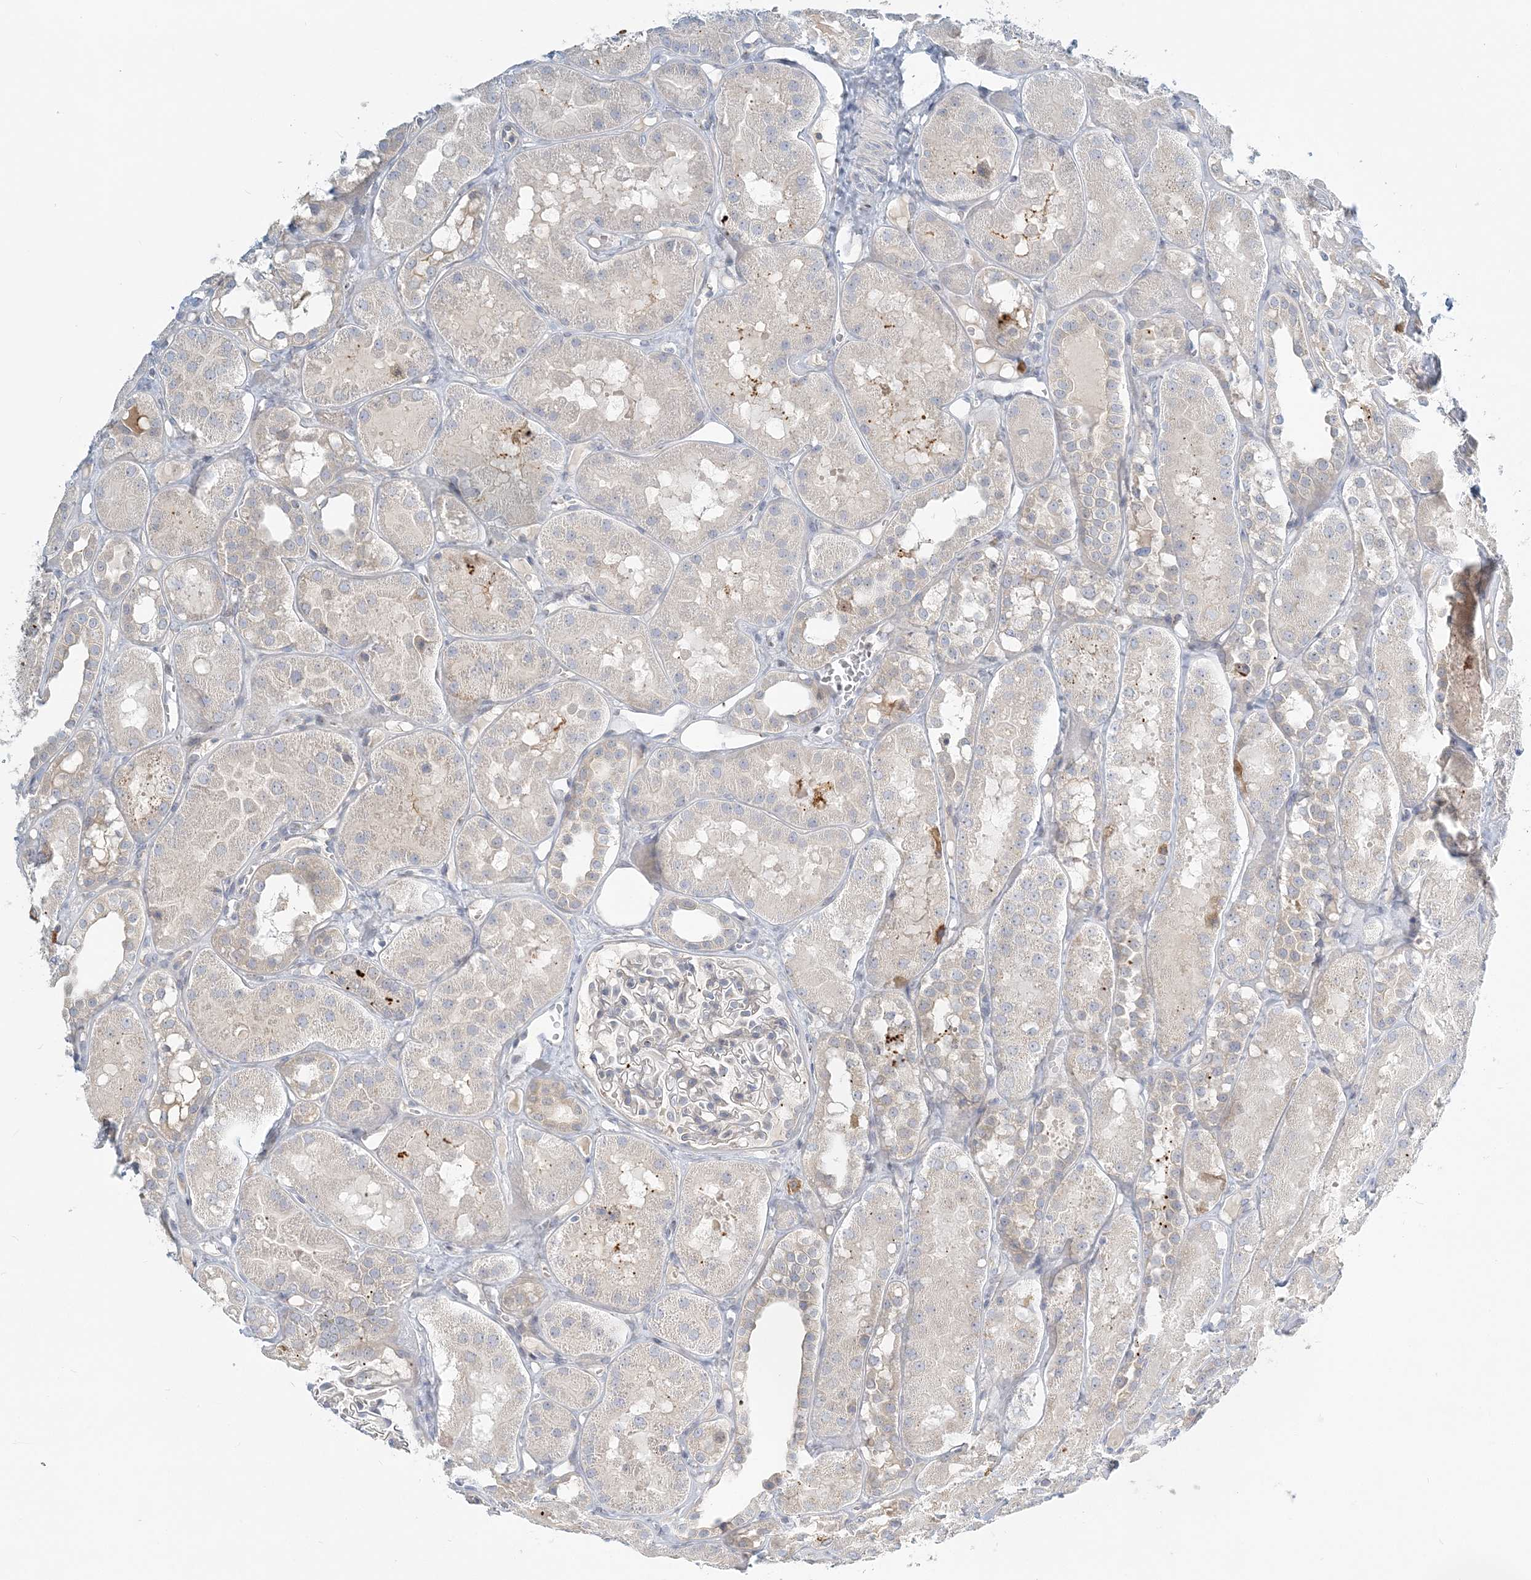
{"staining": {"intensity": "negative", "quantity": "none", "location": "none"}, "tissue": "kidney", "cell_type": "Cells in glomeruli", "image_type": "normal", "snomed": [{"axis": "morphology", "description": "Normal tissue, NOS"}, {"axis": "topography", "description": "Kidney"}], "caption": "There is no significant expression in cells in glomeruli of kidney.", "gene": "NAA11", "patient": {"sex": "male", "age": 16}}